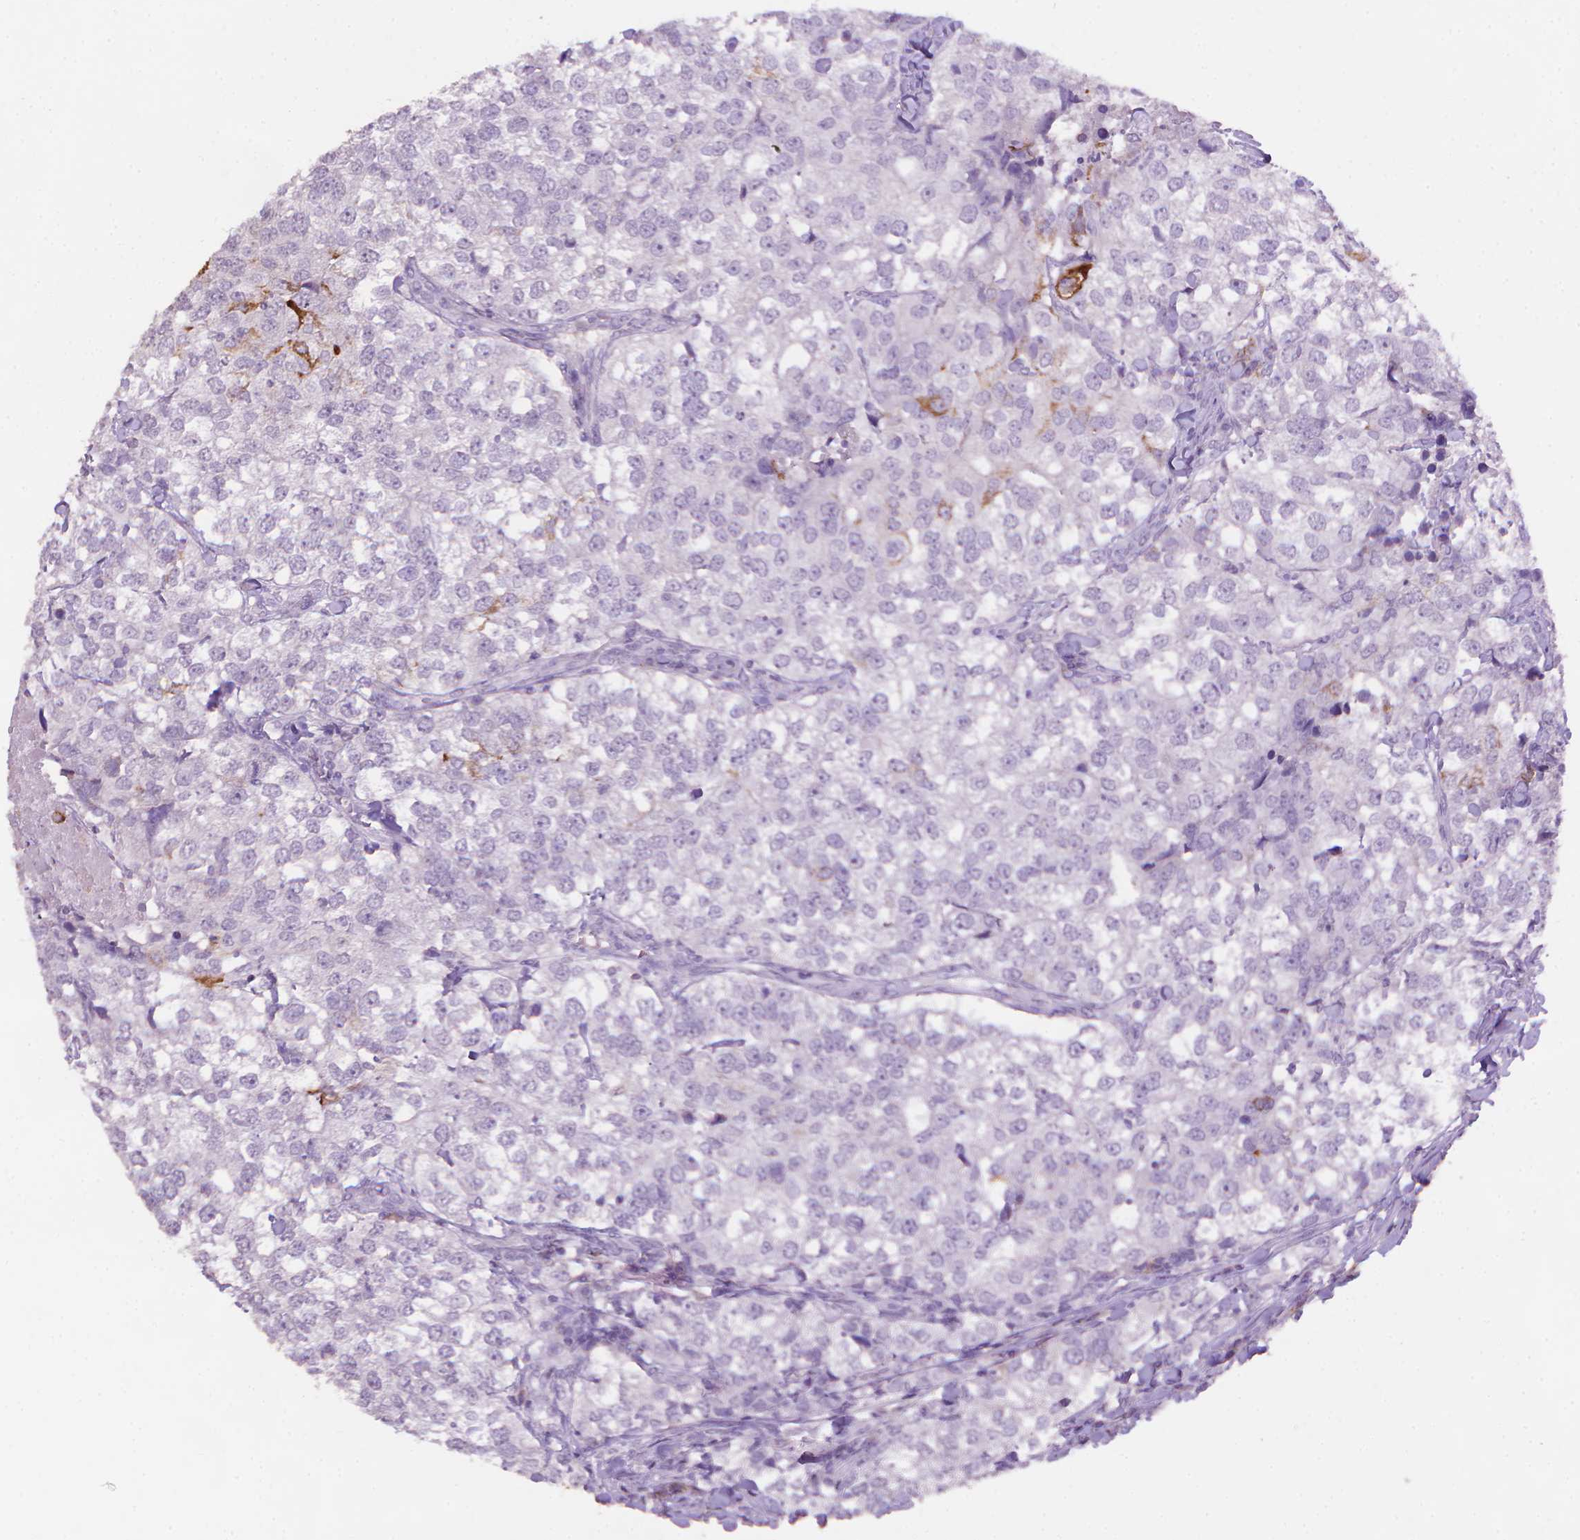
{"staining": {"intensity": "negative", "quantity": "none", "location": "none"}, "tissue": "breast cancer", "cell_type": "Tumor cells", "image_type": "cancer", "snomed": [{"axis": "morphology", "description": "Duct carcinoma"}, {"axis": "topography", "description": "Breast"}], "caption": "Micrograph shows no protein positivity in tumor cells of infiltrating ductal carcinoma (breast) tissue. (DAB (3,3'-diaminobenzidine) immunohistochemistry, high magnification).", "gene": "MUC1", "patient": {"sex": "female", "age": 30}}